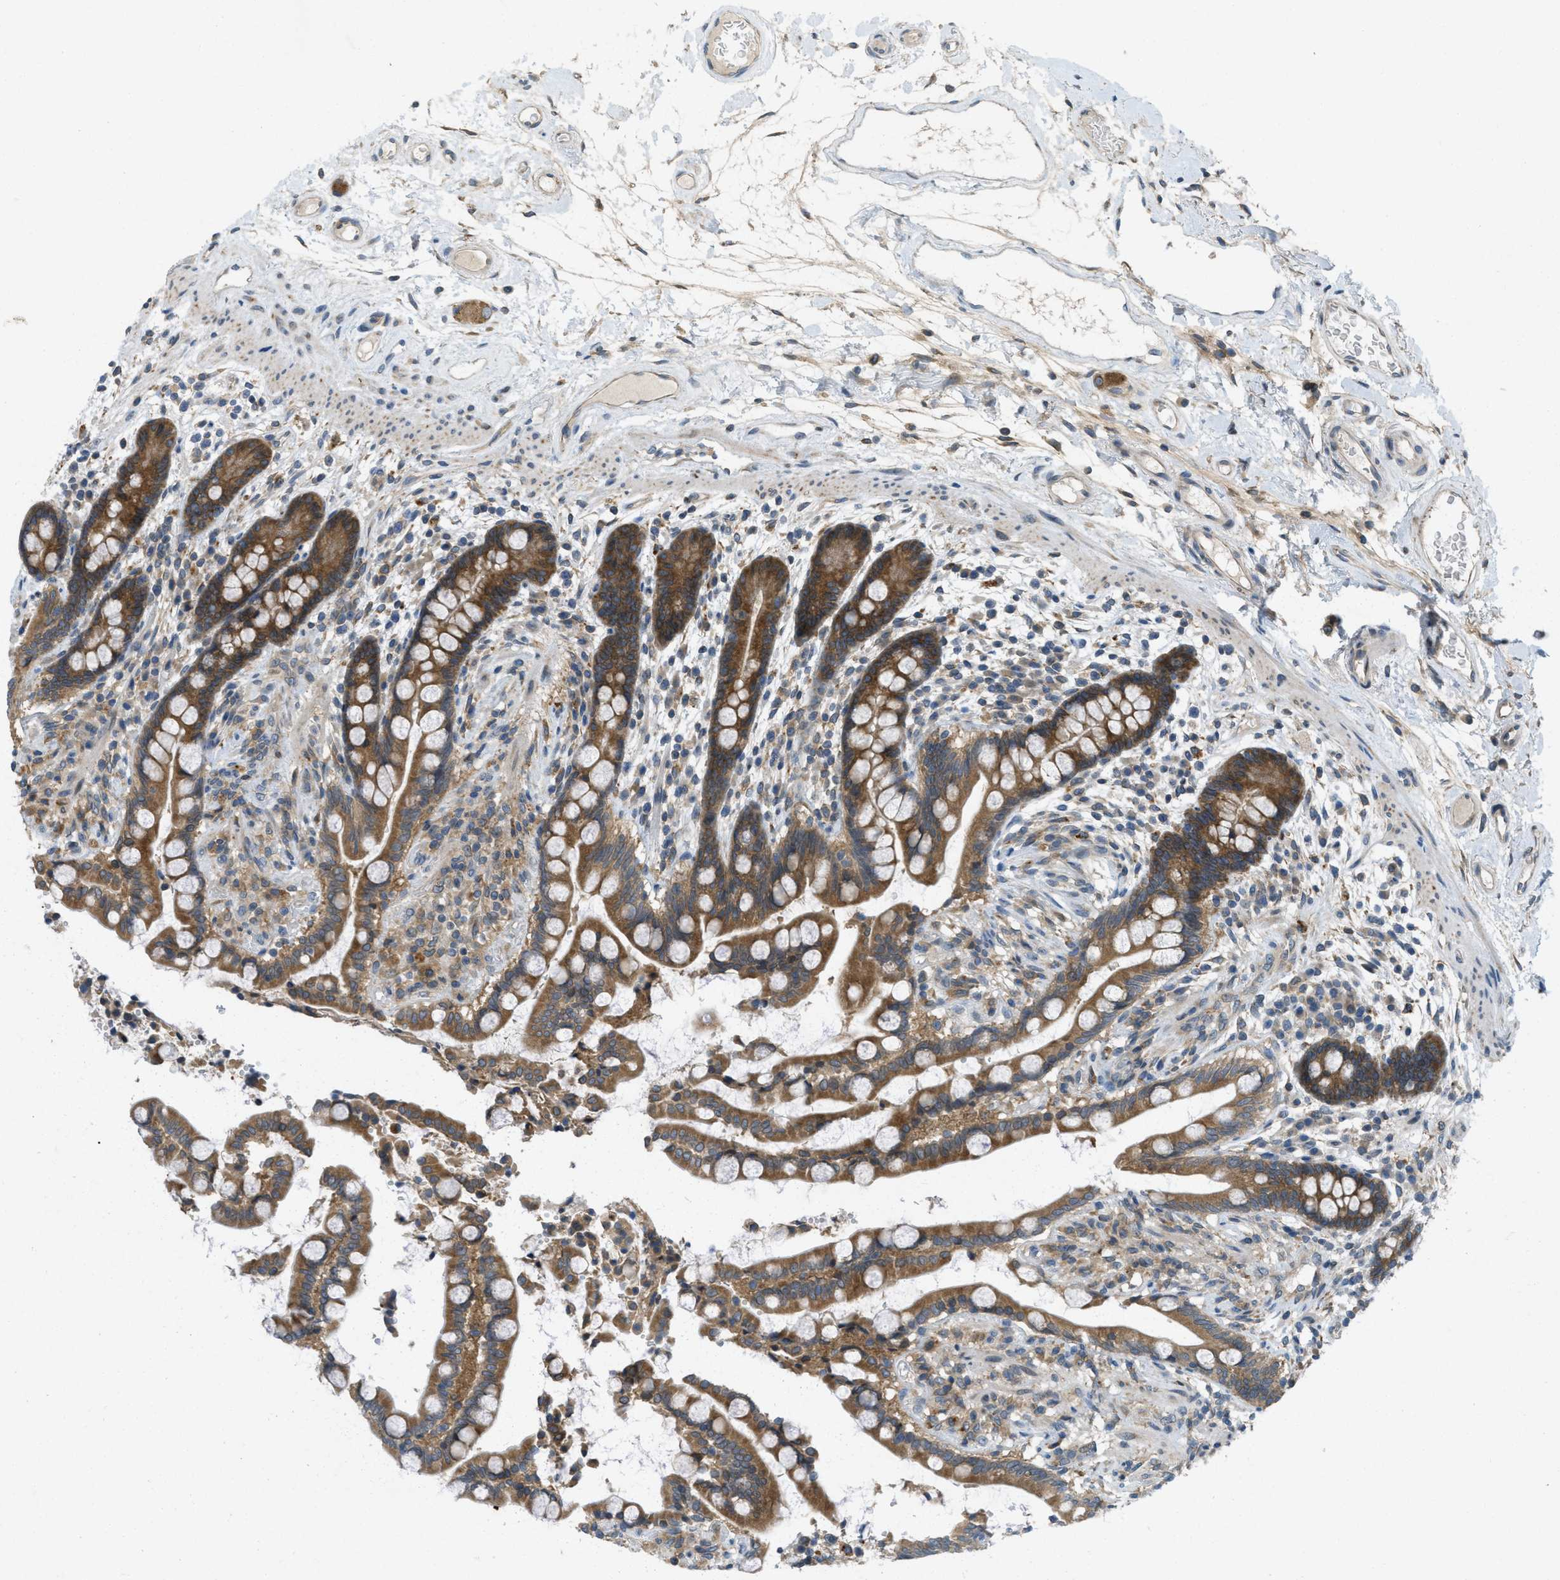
{"staining": {"intensity": "weak", "quantity": ">75%", "location": "cytoplasmic/membranous"}, "tissue": "colon", "cell_type": "Endothelial cells", "image_type": "normal", "snomed": [{"axis": "morphology", "description": "Normal tissue, NOS"}, {"axis": "topography", "description": "Colon"}], "caption": "Protein analysis of normal colon exhibits weak cytoplasmic/membranous expression in approximately >75% of endothelial cells.", "gene": "SIGMAR1", "patient": {"sex": "male", "age": 73}}